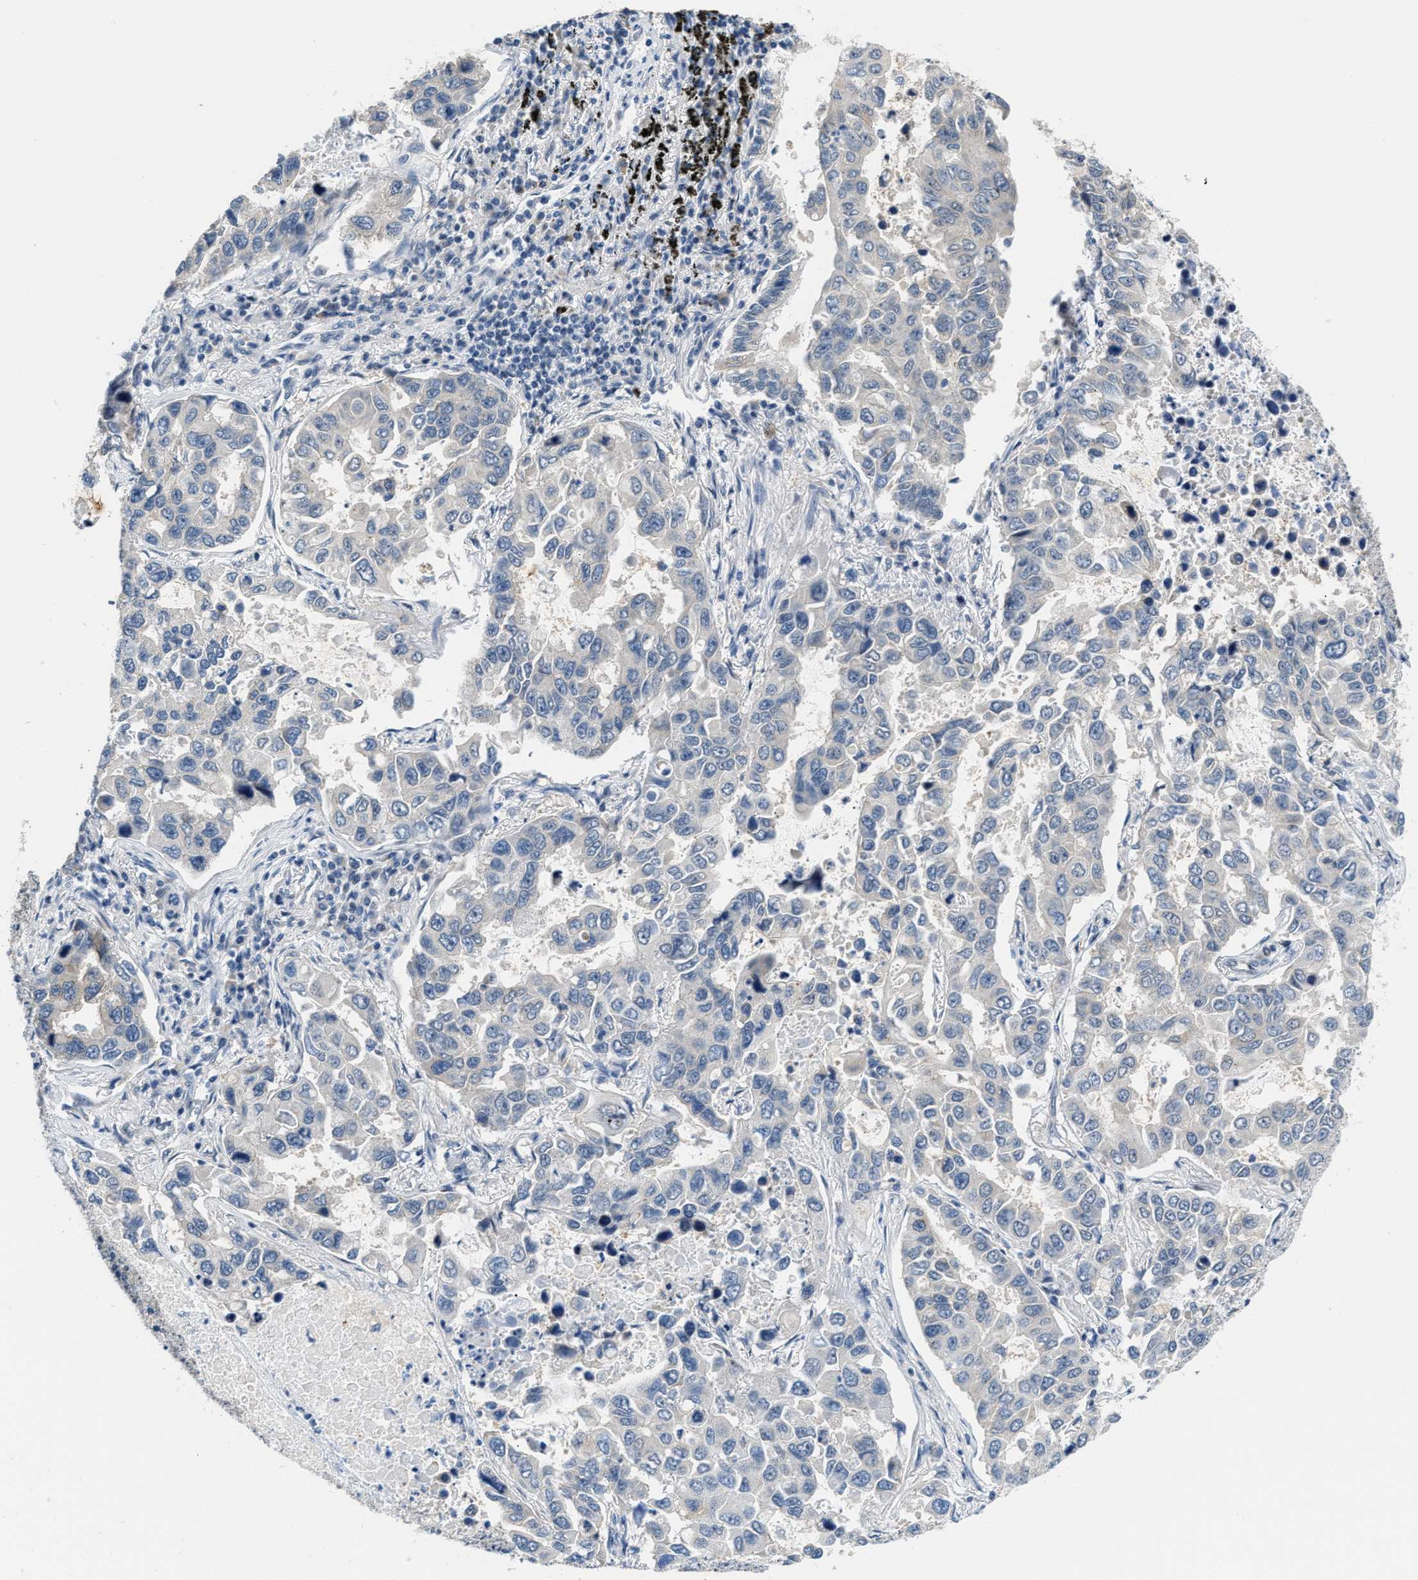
{"staining": {"intensity": "negative", "quantity": "none", "location": "none"}, "tissue": "lung cancer", "cell_type": "Tumor cells", "image_type": "cancer", "snomed": [{"axis": "morphology", "description": "Adenocarcinoma, NOS"}, {"axis": "topography", "description": "Lung"}], "caption": "A micrograph of lung cancer stained for a protein exhibits no brown staining in tumor cells. (Brightfield microscopy of DAB (3,3'-diaminobenzidine) IHC at high magnification).", "gene": "PPM1H", "patient": {"sex": "male", "age": 64}}